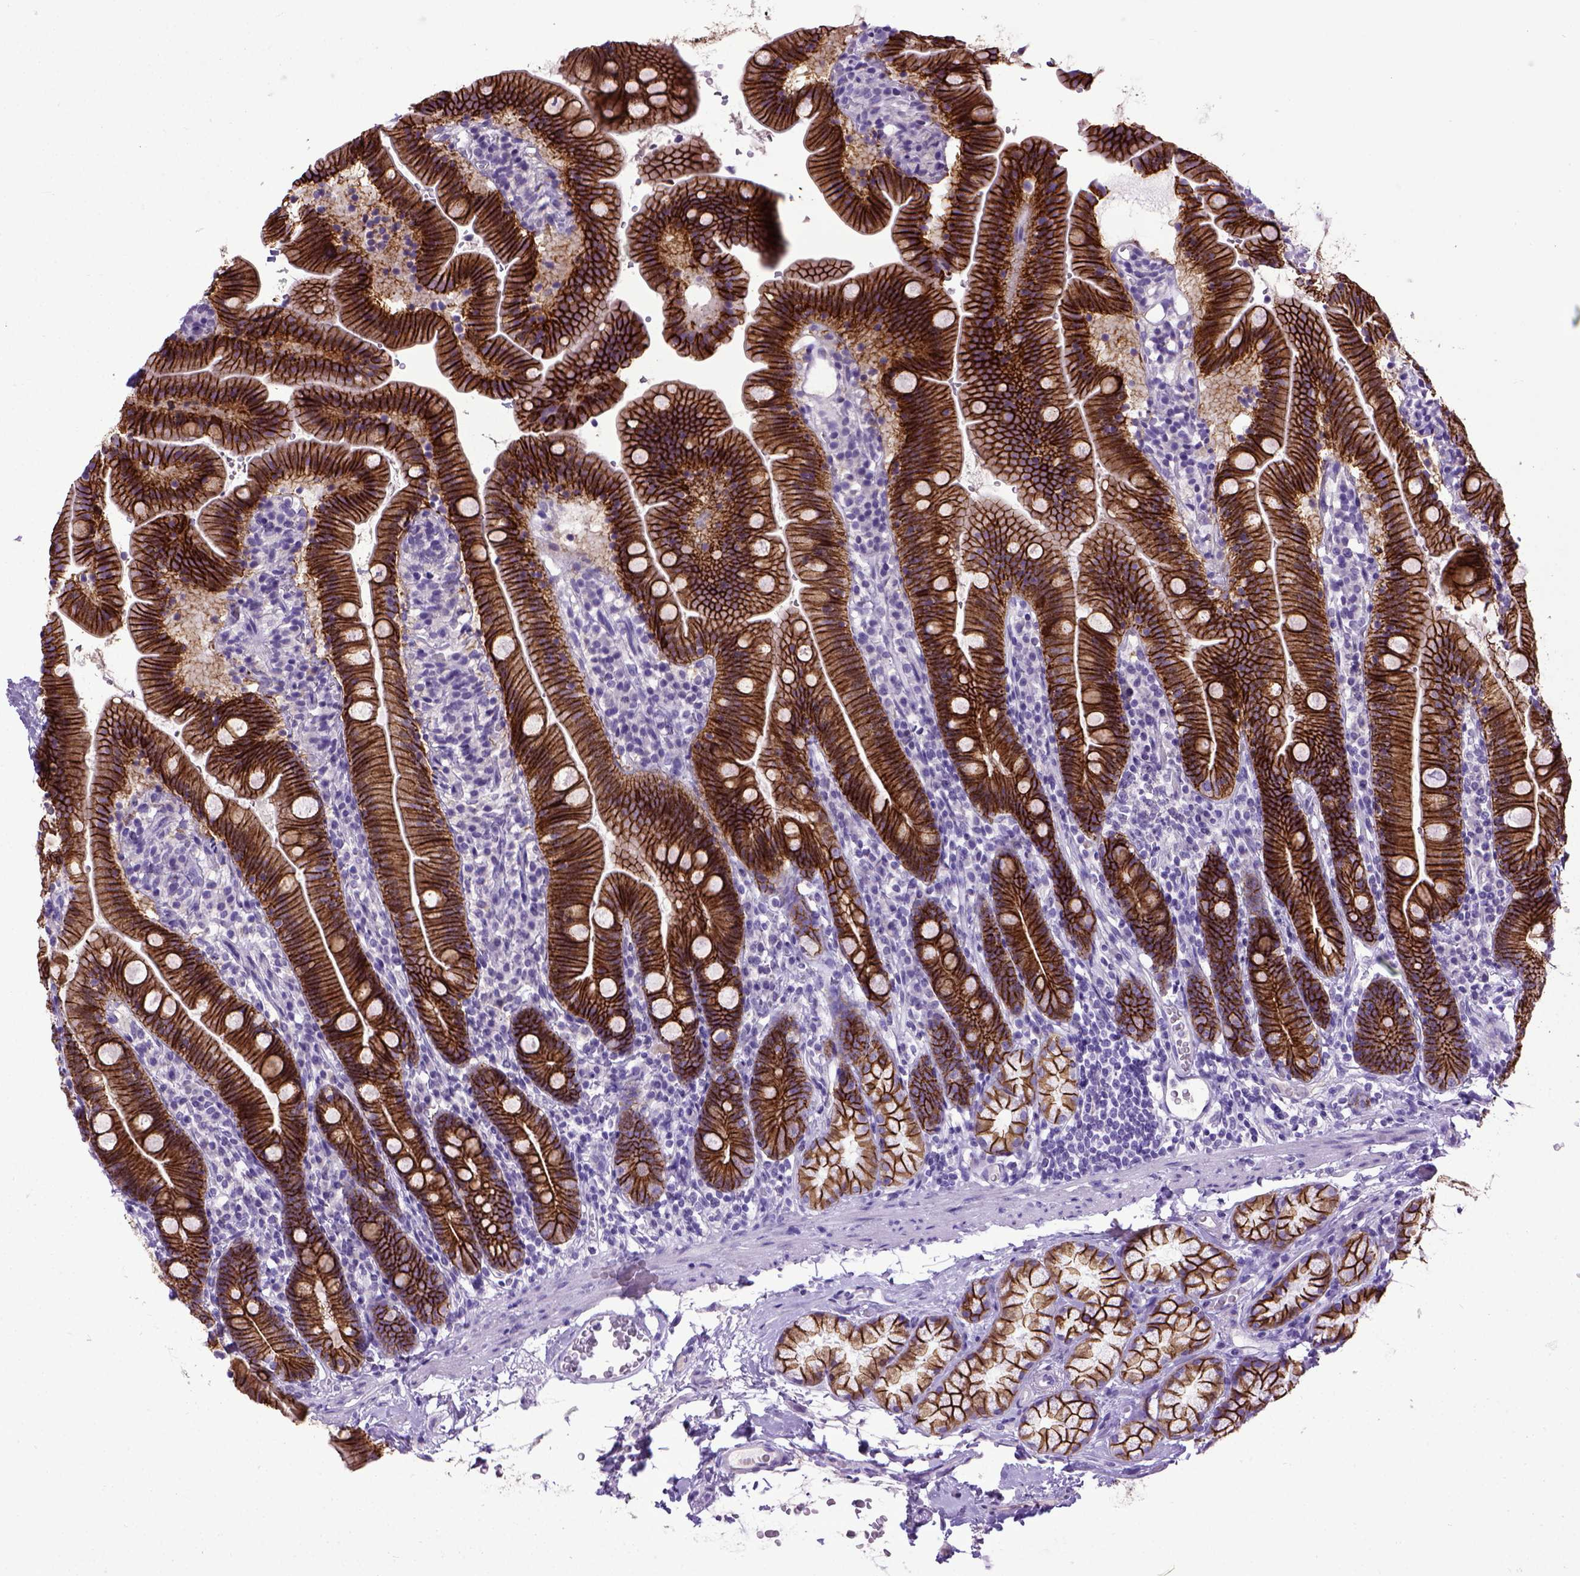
{"staining": {"intensity": "strong", "quantity": ">75%", "location": "cytoplasmic/membranous"}, "tissue": "duodenum", "cell_type": "Glandular cells", "image_type": "normal", "snomed": [{"axis": "morphology", "description": "Normal tissue, NOS"}, {"axis": "topography", "description": "Duodenum"}], "caption": "Approximately >75% of glandular cells in benign duodenum display strong cytoplasmic/membranous protein expression as visualized by brown immunohistochemical staining.", "gene": "CDH1", "patient": {"sex": "female", "age": 67}}